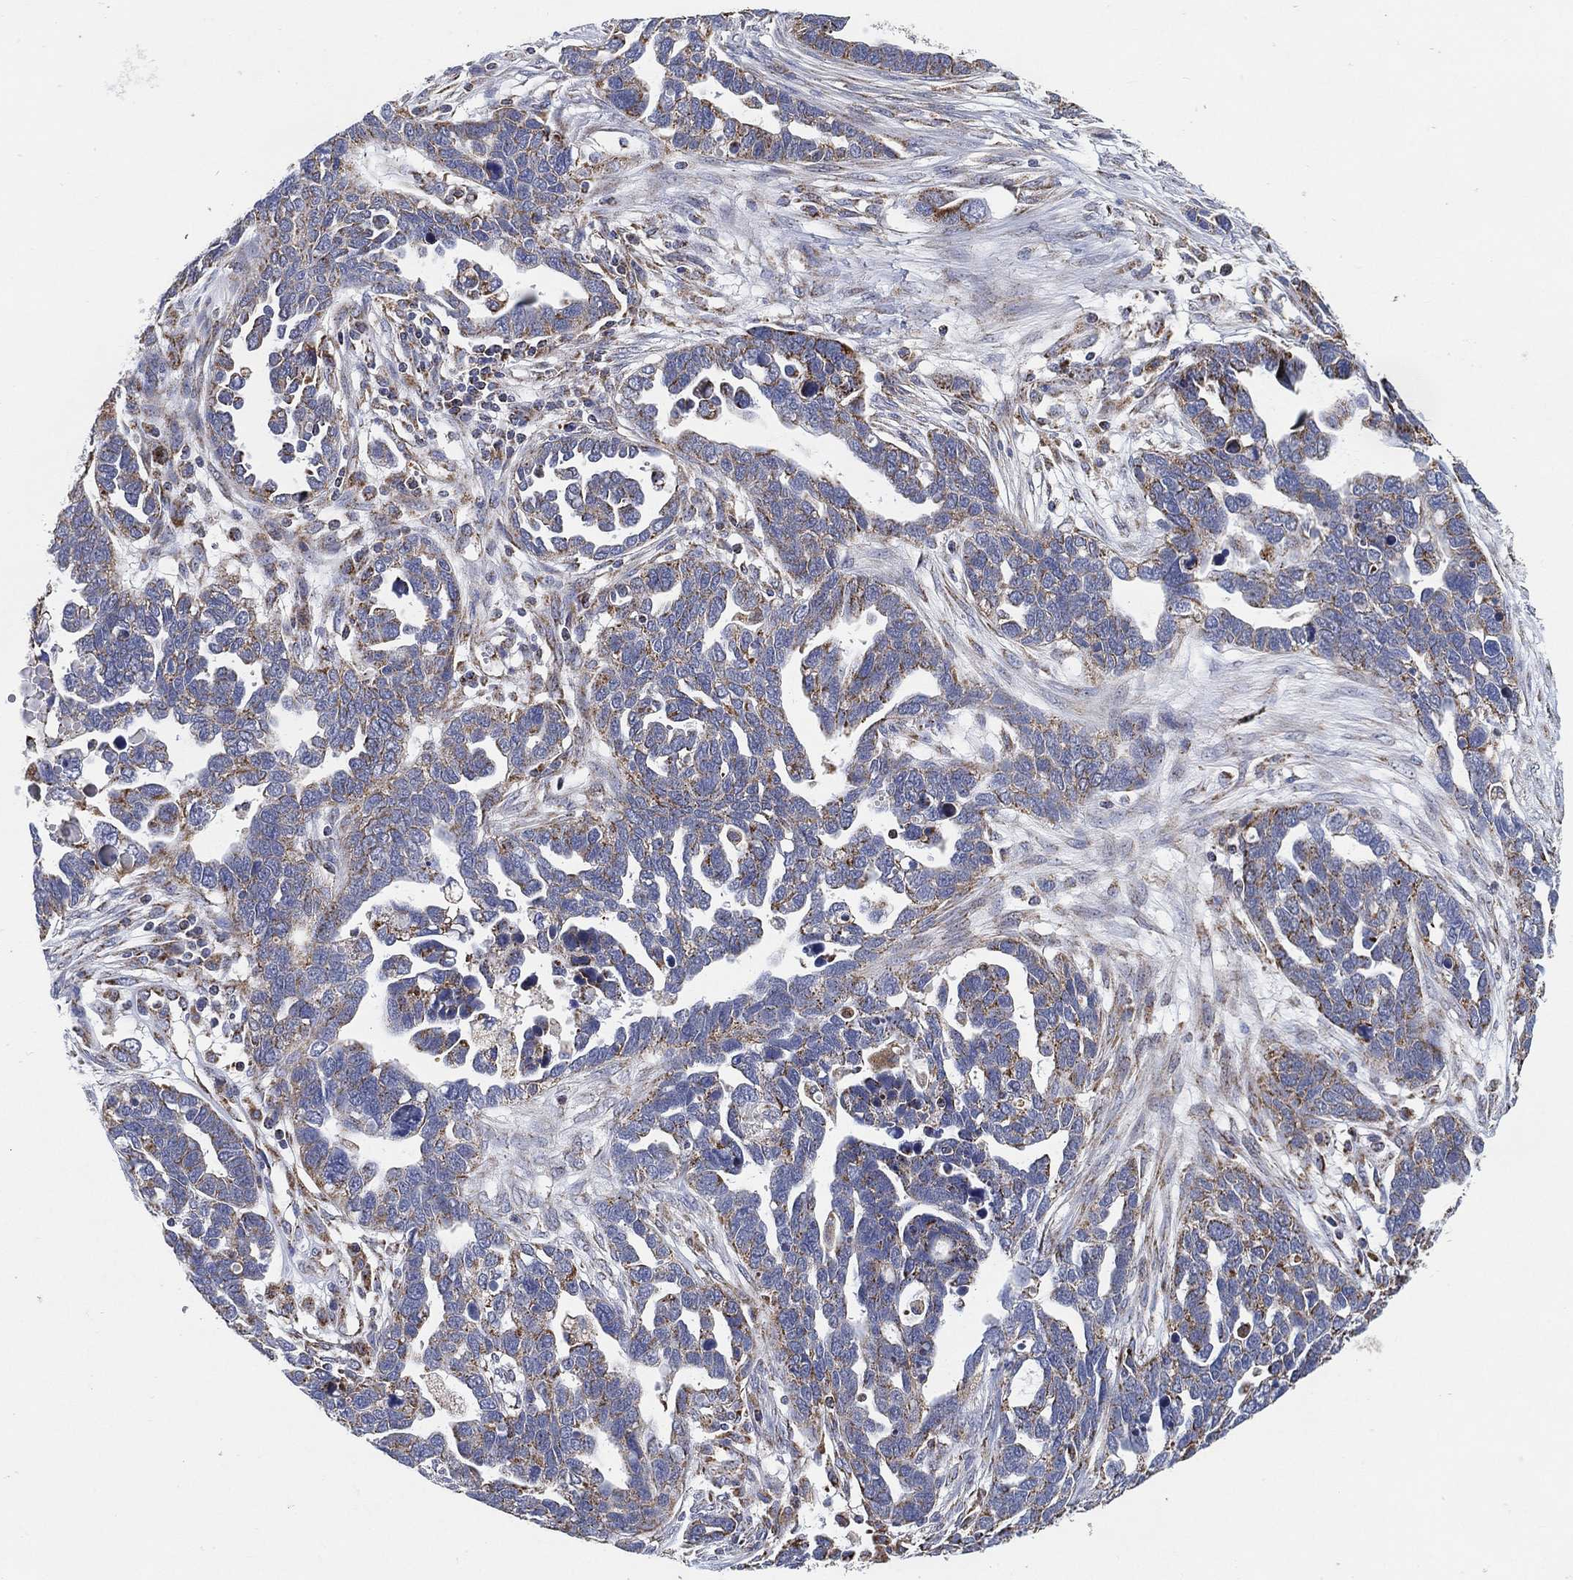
{"staining": {"intensity": "moderate", "quantity": "<25%", "location": "cytoplasmic/membranous"}, "tissue": "ovarian cancer", "cell_type": "Tumor cells", "image_type": "cancer", "snomed": [{"axis": "morphology", "description": "Cystadenocarcinoma, serous, NOS"}, {"axis": "topography", "description": "Ovary"}], "caption": "A micrograph showing moderate cytoplasmic/membranous expression in about <25% of tumor cells in ovarian cancer (serous cystadenocarcinoma), as visualized by brown immunohistochemical staining.", "gene": "GCAT", "patient": {"sex": "female", "age": 54}}